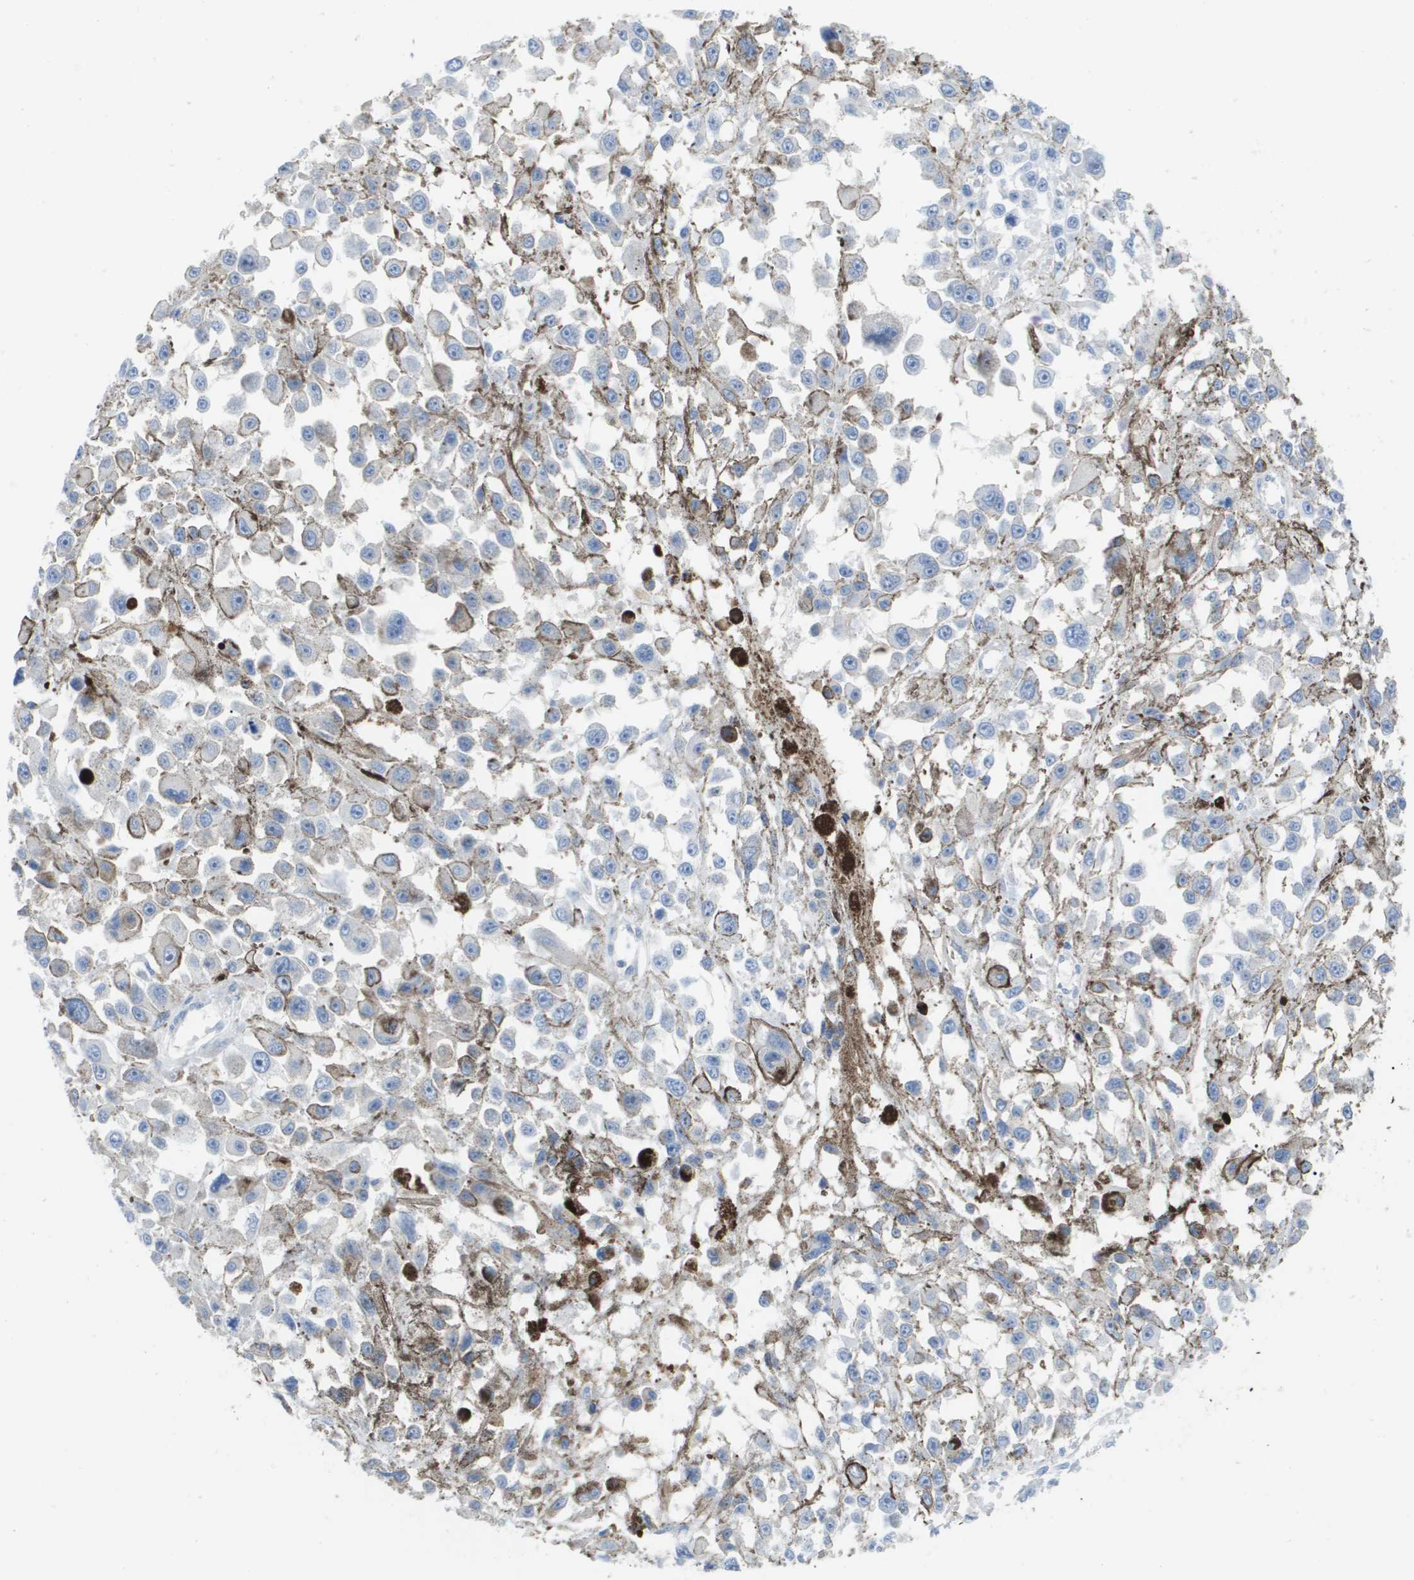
{"staining": {"intensity": "negative", "quantity": "none", "location": "none"}, "tissue": "melanoma", "cell_type": "Tumor cells", "image_type": "cancer", "snomed": [{"axis": "morphology", "description": "Malignant melanoma, Metastatic site"}, {"axis": "topography", "description": "Lymph node"}], "caption": "This is an immunohistochemistry histopathology image of malignant melanoma (metastatic site). There is no staining in tumor cells.", "gene": "MYL3", "patient": {"sex": "male", "age": 59}}